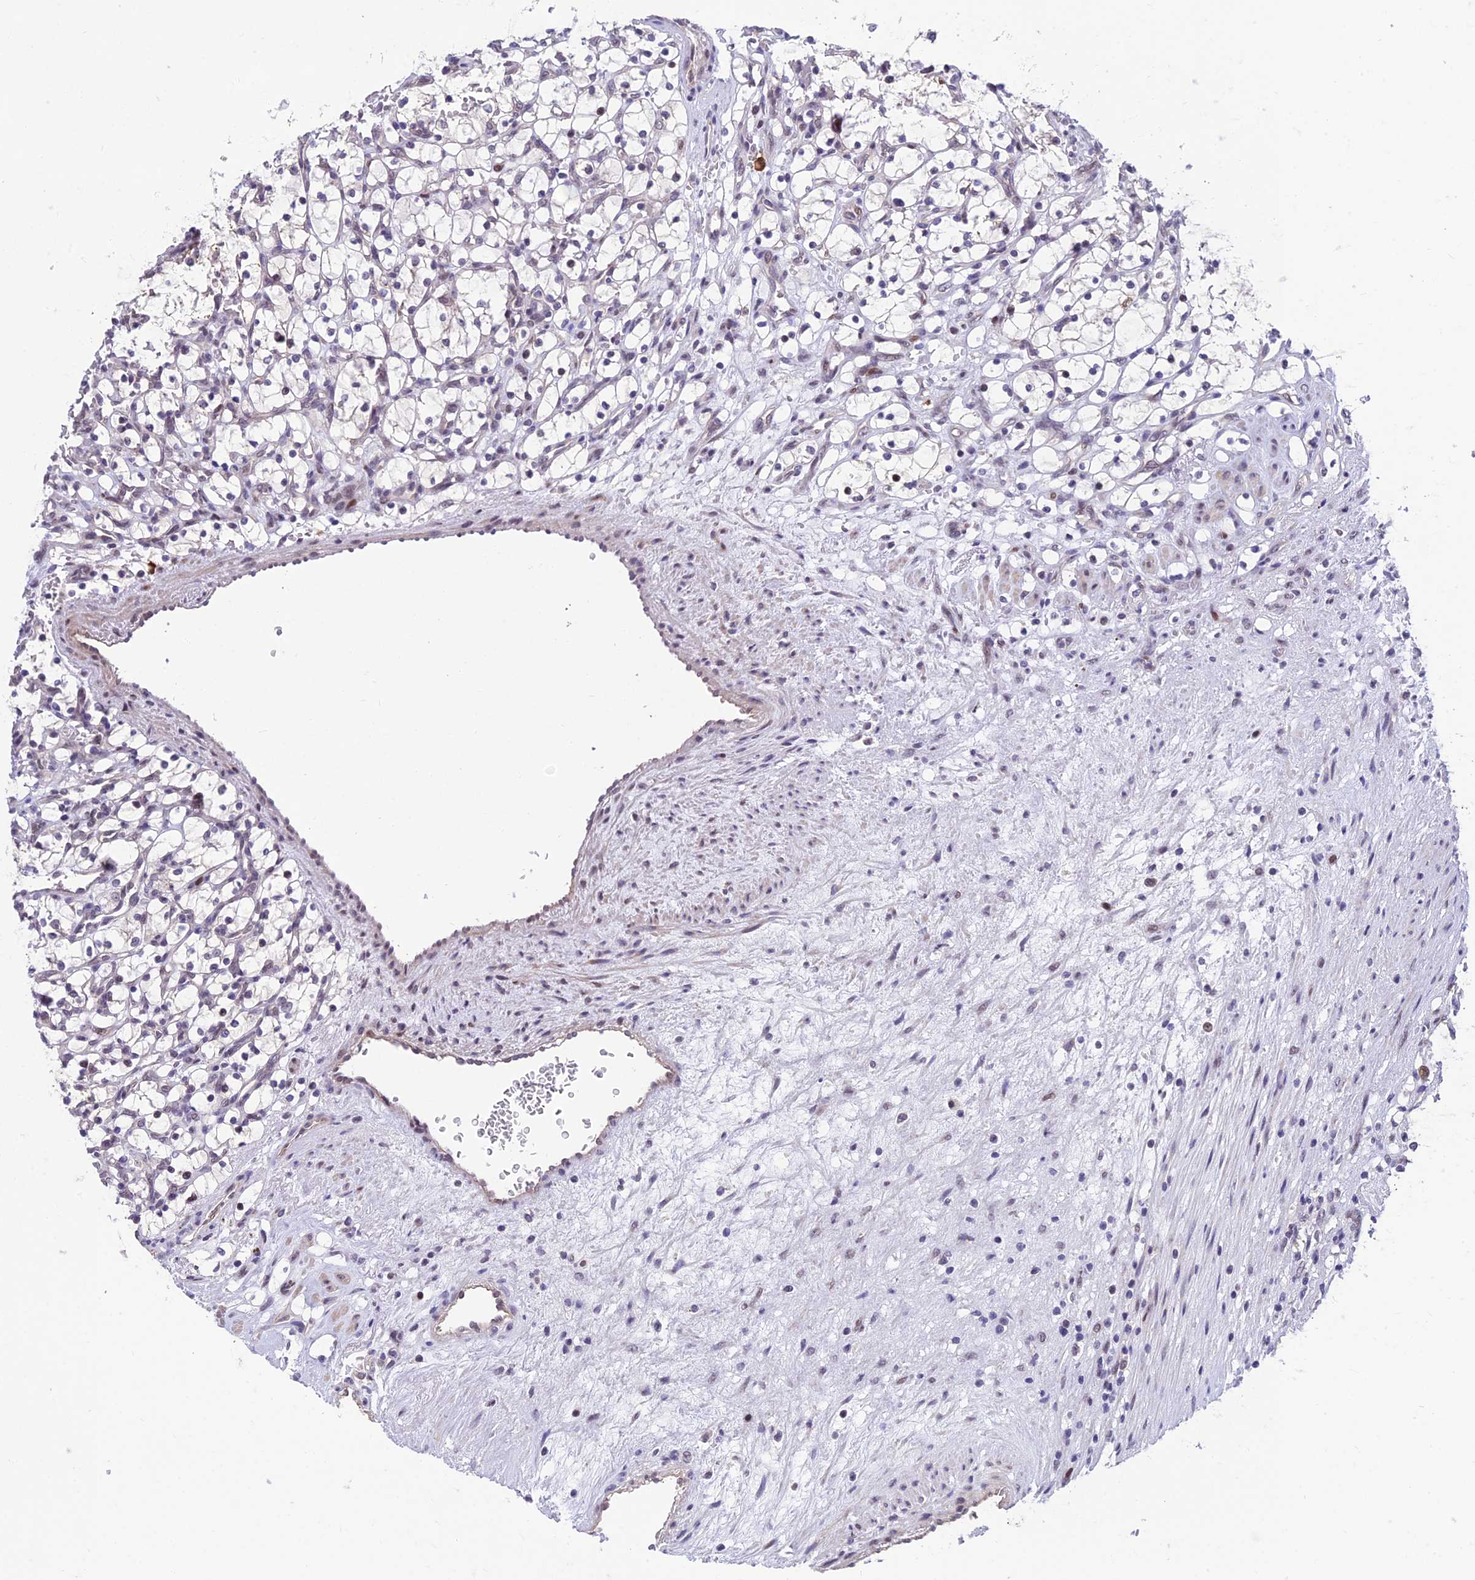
{"staining": {"intensity": "moderate", "quantity": "<25%", "location": "nuclear"}, "tissue": "renal cancer", "cell_type": "Tumor cells", "image_type": "cancer", "snomed": [{"axis": "morphology", "description": "Adenocarcinoma, NOS"}, {"axis": "topography", "description": "Kidney"}], "caption": "There is low levels of moderate nuclear positivity in tumor cells of renal adenocarcinoma, as demonstrated by immunohistochemical staining (brown color).", "gene": "KIAA1191", "patient": {"sex": "female", "age": 69}}